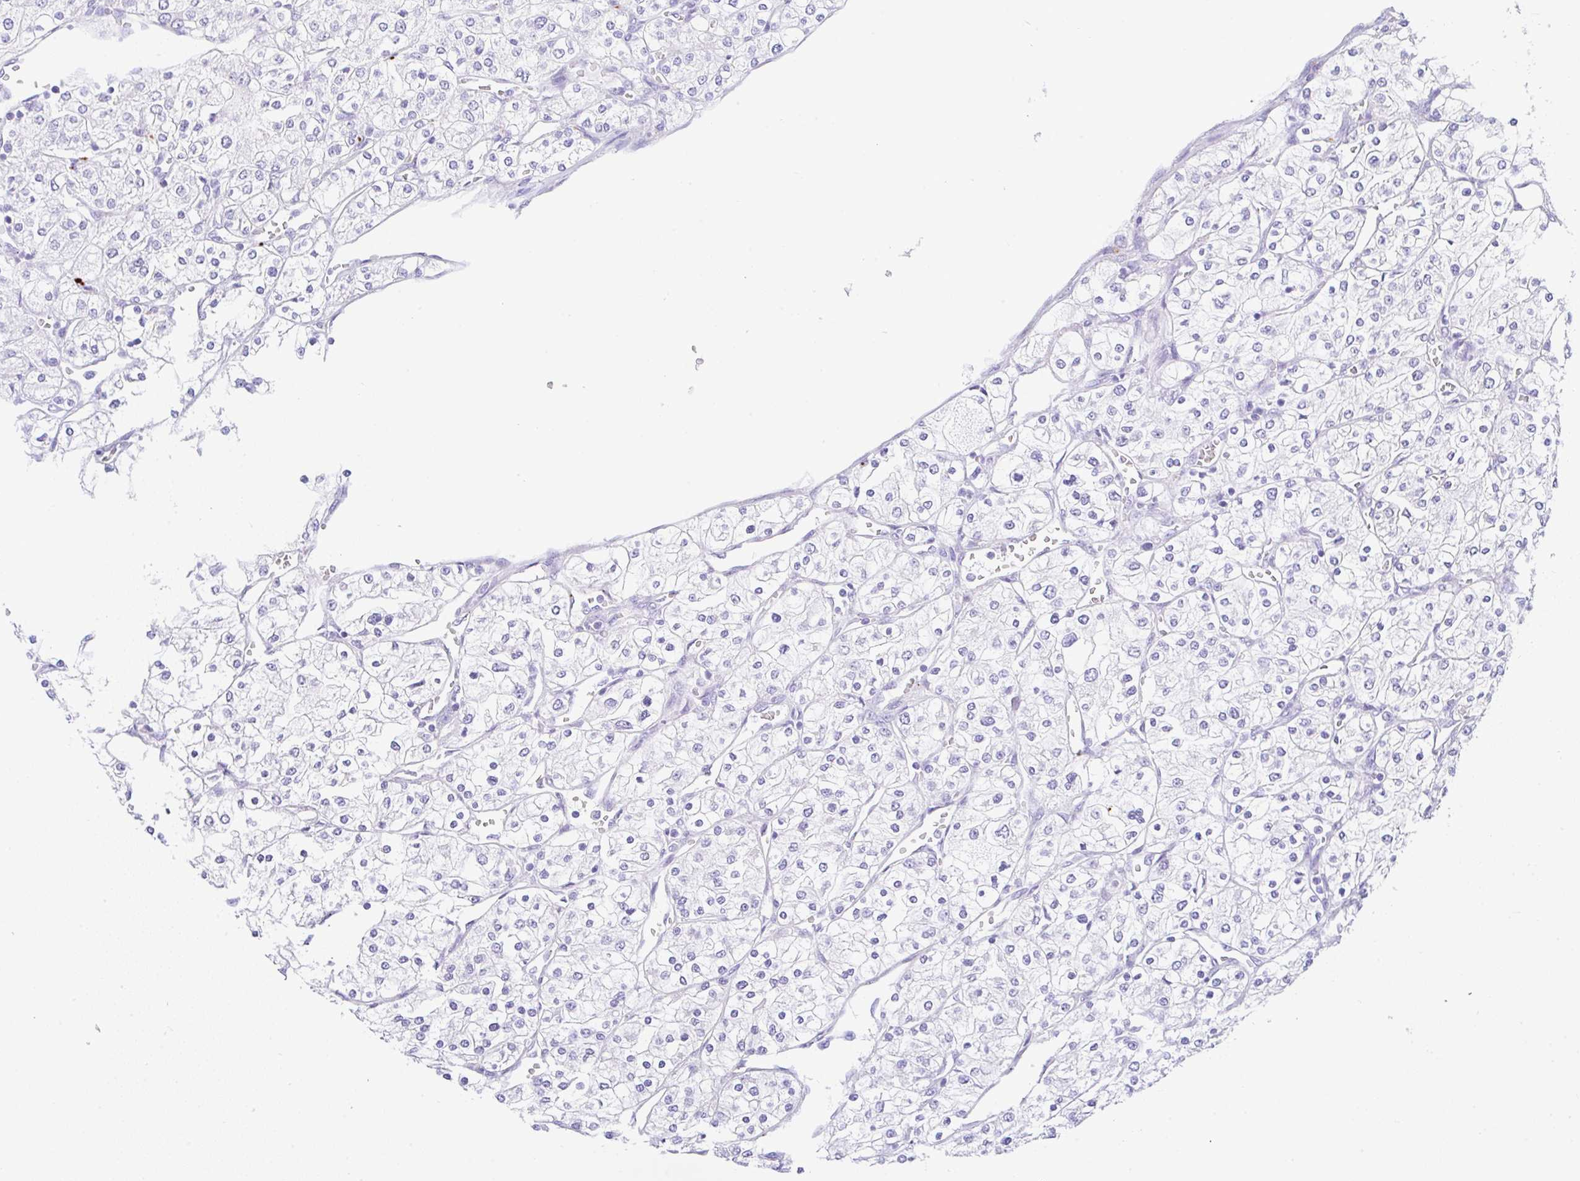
{"staining": {"intensity": "negative", "quantity": "none", "location": "none"}, "tissue": "renal cancer", "cell_type": "Tumor cells", "image_type": "cancer", "snomed": [{"axis": "morphology", "description": "Adenocarcinoma, NOS"}, {"axis": "topography", "description": "Kidney"}], "caption": "Histopathology image shows no protein staining in tumor cells of renal adenocarcinoma tissue.", "gene": "NDUFAF8", "patient": {"sex": "male", "age": 80}}